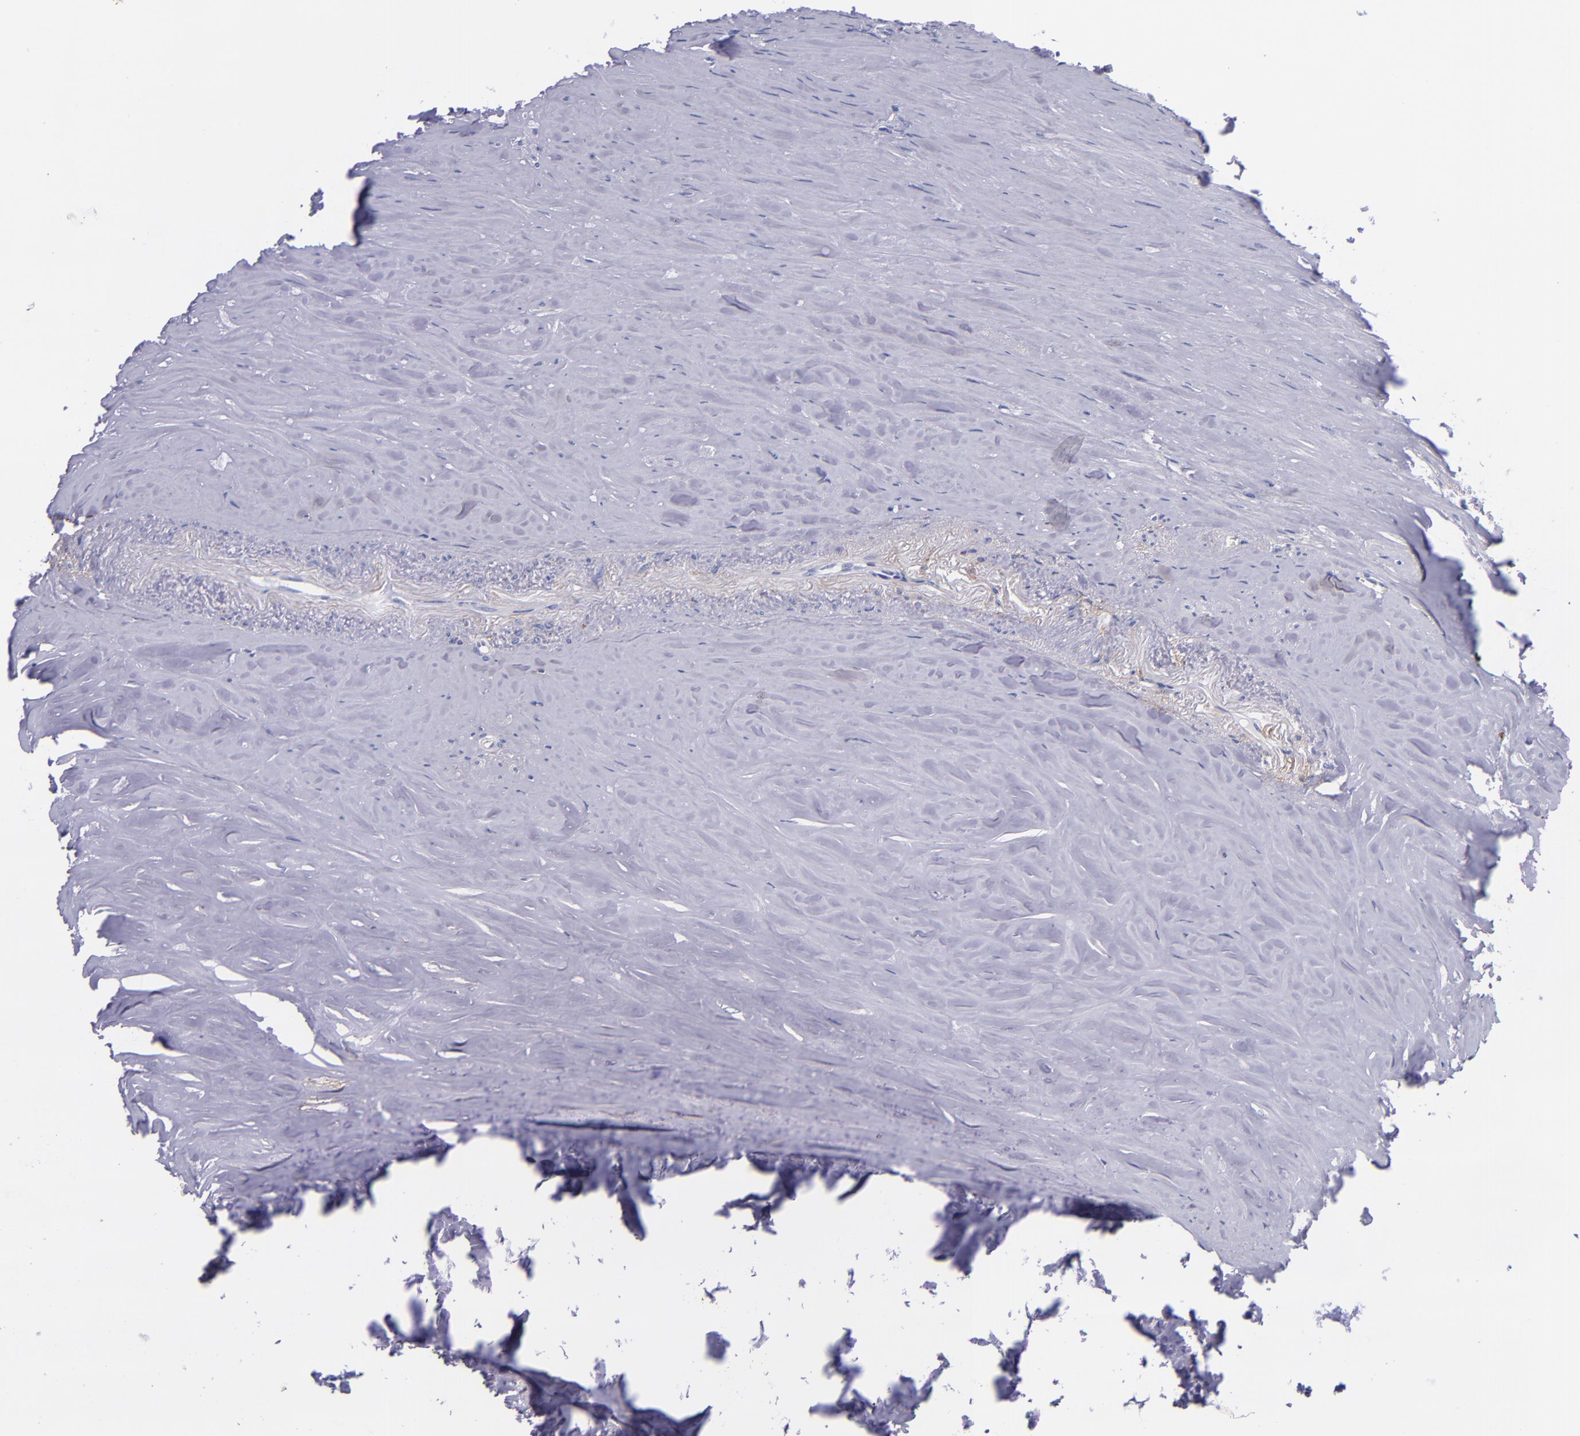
{"staining": {"intensity": "negative", "quantity": "none", "location": "none"}, "tissue": "carcinoid", "cell_type": "Tumor cells", "image_type": "cancer", "snomed": [{"axis": "morphology", "description": "Carcinoid, malignant, NOS"}, {"axis": "topography", "description": "Small intestine"}], "caption": "A high-resolution image shows IHC staining of carcinoid, which reveals no significant expression in tumor cells.", "gene": "IVL", "patient": {"sex": "male", "age": 63}}